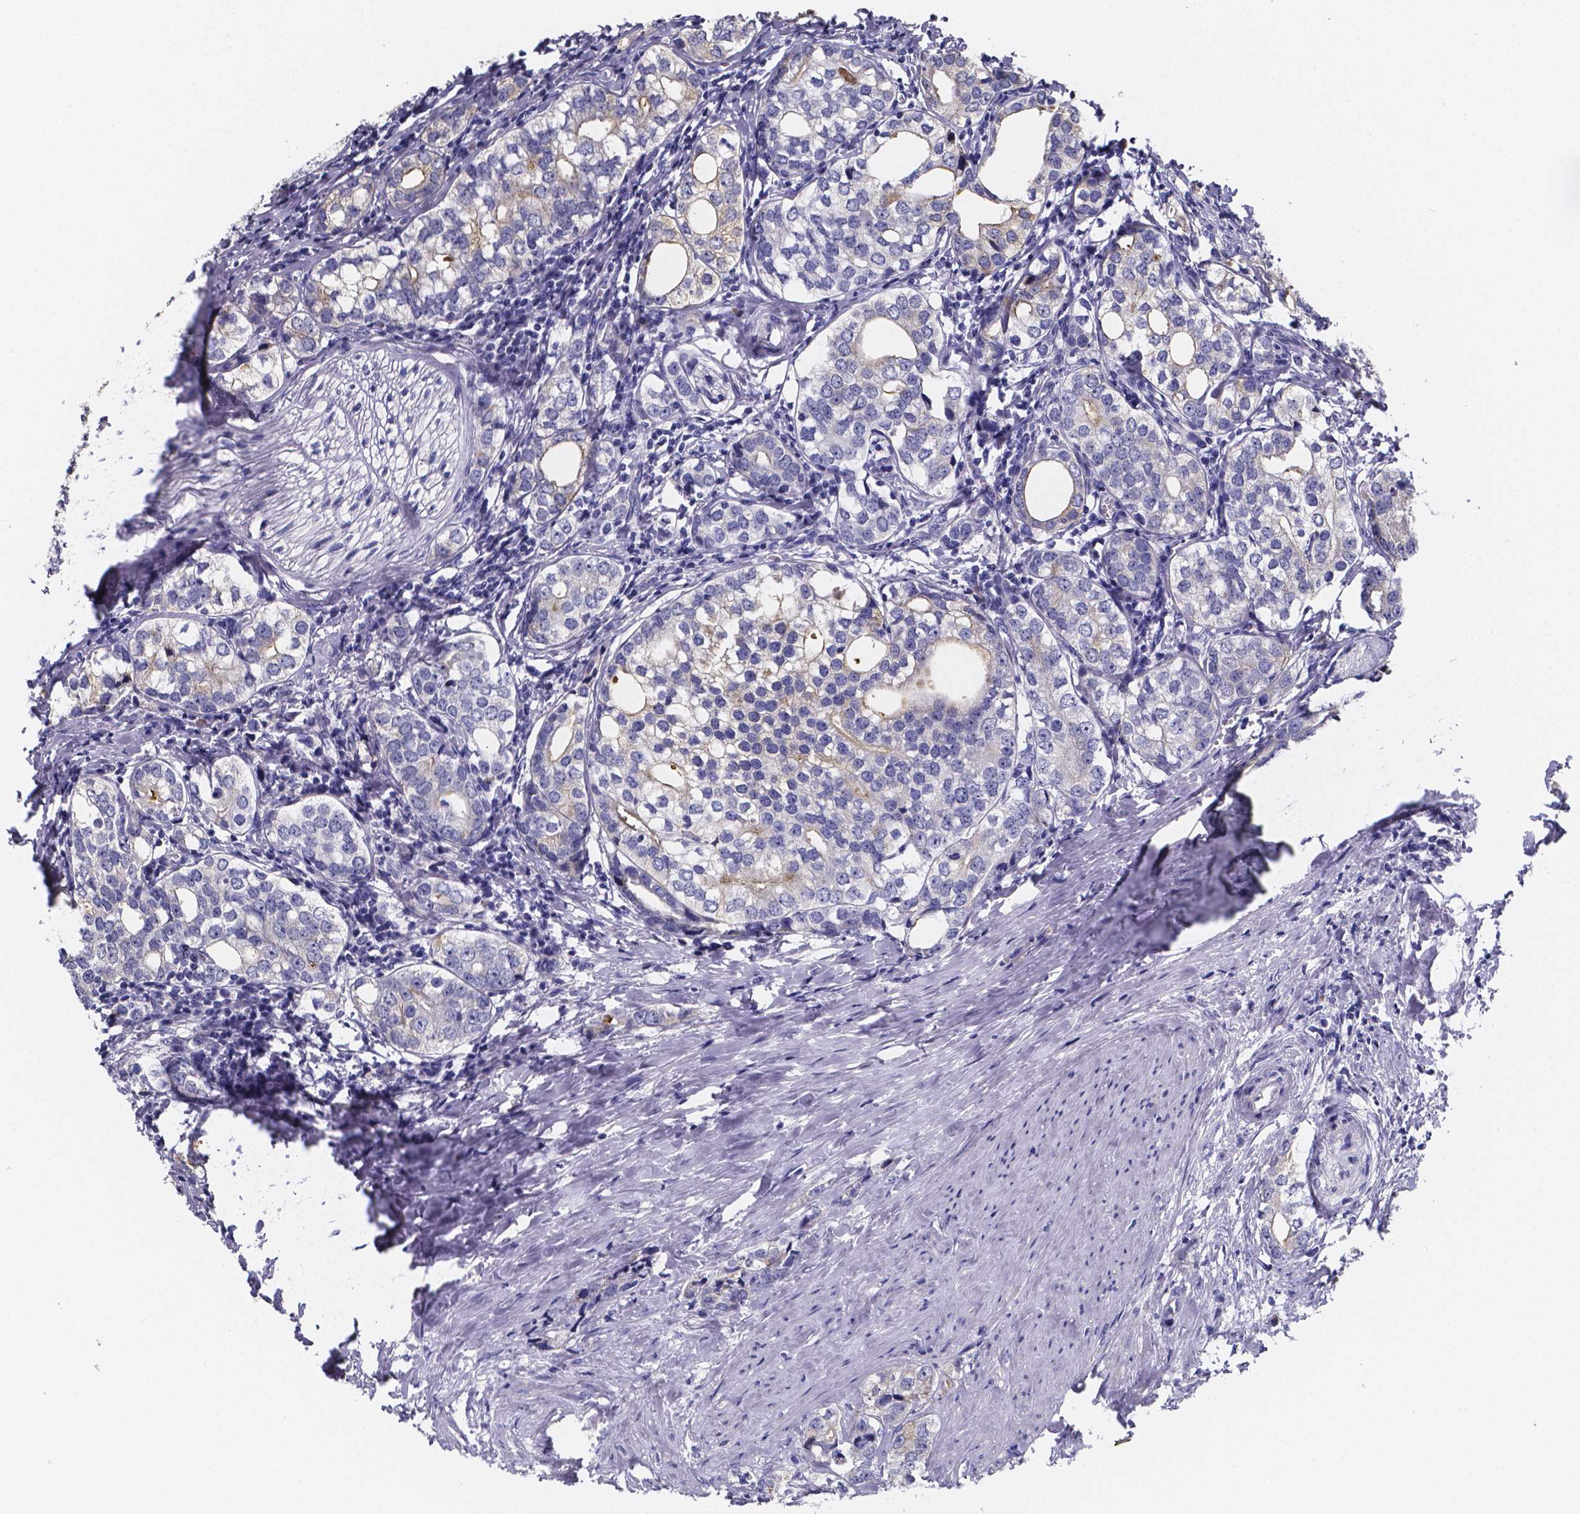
{"staining": {"intensity": "negative", "quantity": "none", "location": "none"}, "tissue": "prostate cancer", "cell_type": "Tumor cells", "image_type": "cancer", "snomed": [{"axis": "morphology", "description": "Adenocarcinoma, NOS"}, {"axis": "topography", "description": "Prostate and seminal vesicle, NOS"}], "caption": "Protein analysis of prostate cancer (adenocarcinoma) shows no significant expression in tumor cells. Brightfield microscopy of IHC stained with DAB (brown) and hematoxylin (blue), captured at high magnification.", "gene": "GABRA3", "patient": {"sex": "male", "age": 63}}